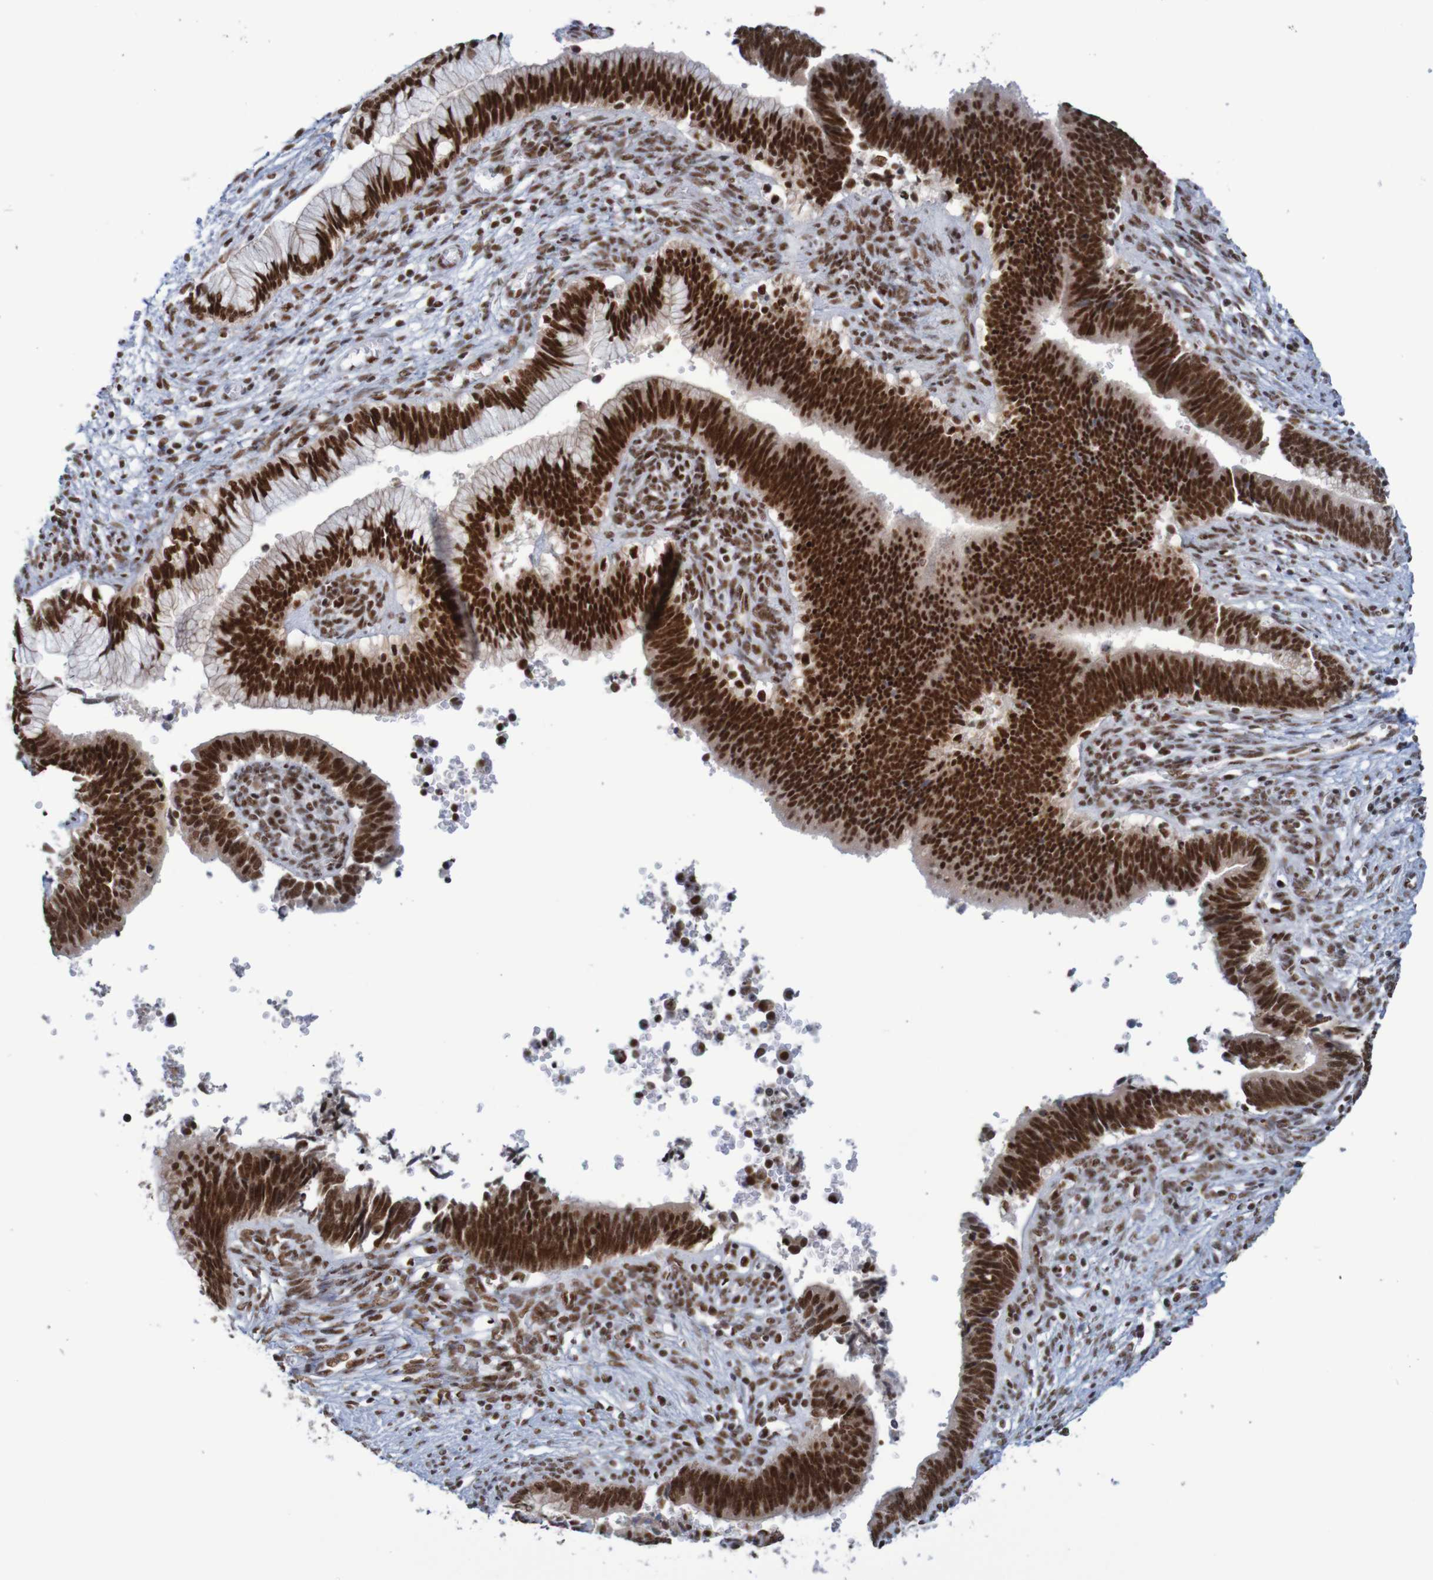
{"staining": {"intensity": "strong", "quantity": ">75%", "location": "nuclear"}, "tissue": "cervical cancer", "cell_type": "Tumor cells", "image_type": "cancer", "snomed": [{"axis": "morphology", "description": "Adenocarcinoma, NOS"}, {"axis": "topography", "description": "Cervix"}], "caption": "There is high levels of strong nuclear expression in tumor cells of cervical cancer (adenocarcinoma), as demonstrated by immunohistochemical staining (brown color).", "gene": "THRAP3", "patient": {"sex": "female", "age": 44}}